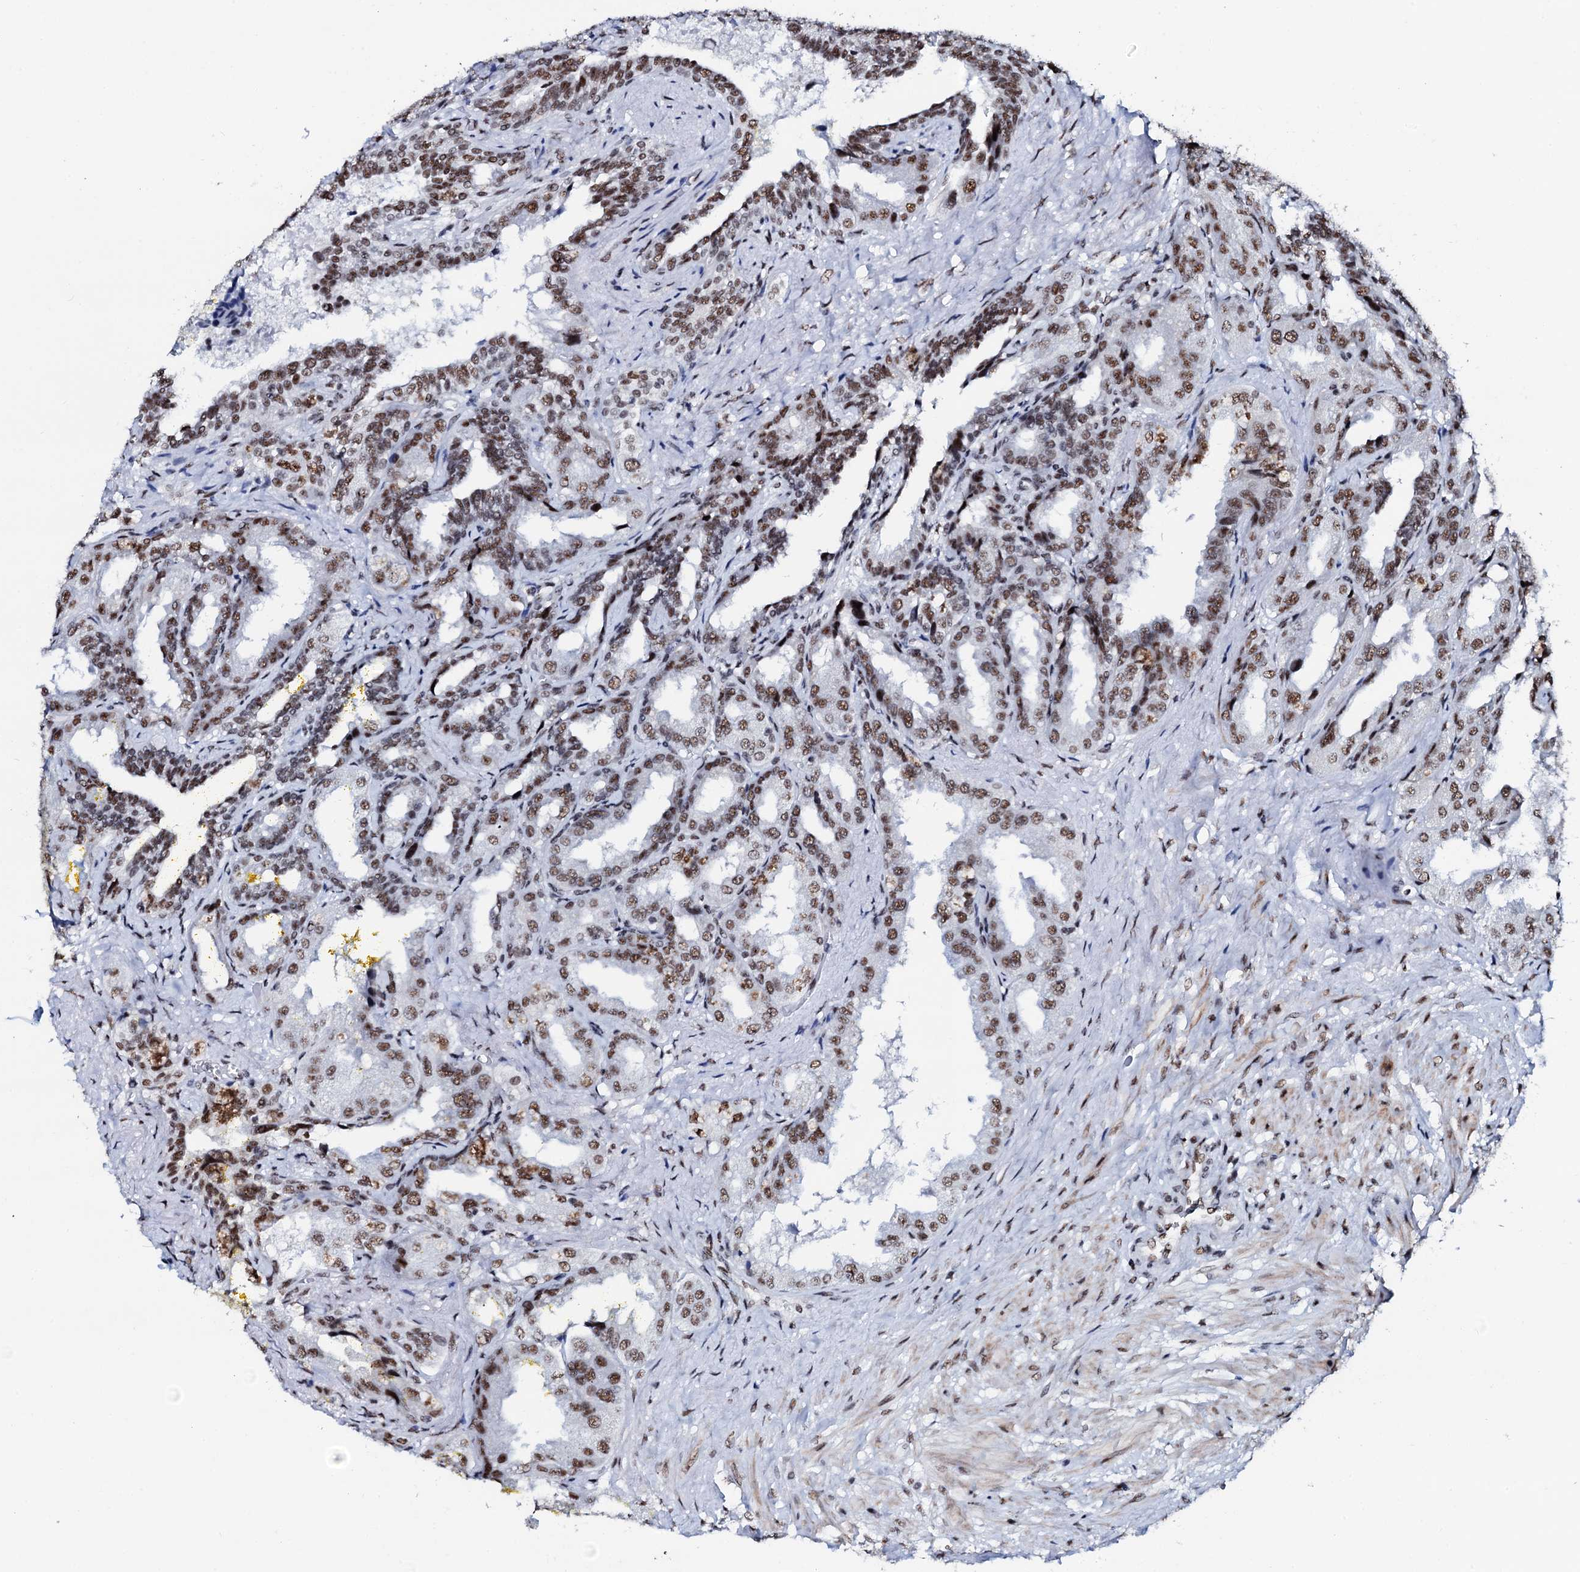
{"staining": {"intensity": "moderate", "quantity": ">75%", "location": "nuclear"}, "tissue": "seminal vesicle", "cell_type": "Glandular cells", "image_type": "normal", "snomed": [{"axis": "morphology", "description": "Normal tissue, NOS"}, {"axis": "topography", "description": "Seminal veicle"}], "caption": "Brown immunohistochemical staining in normal human seminal vesicle exhibits moderate nuclear expression in approximately >75% of glandular cells.", "gene": "NKAPD1", "patient": {"sex": "male", "age": 63}}